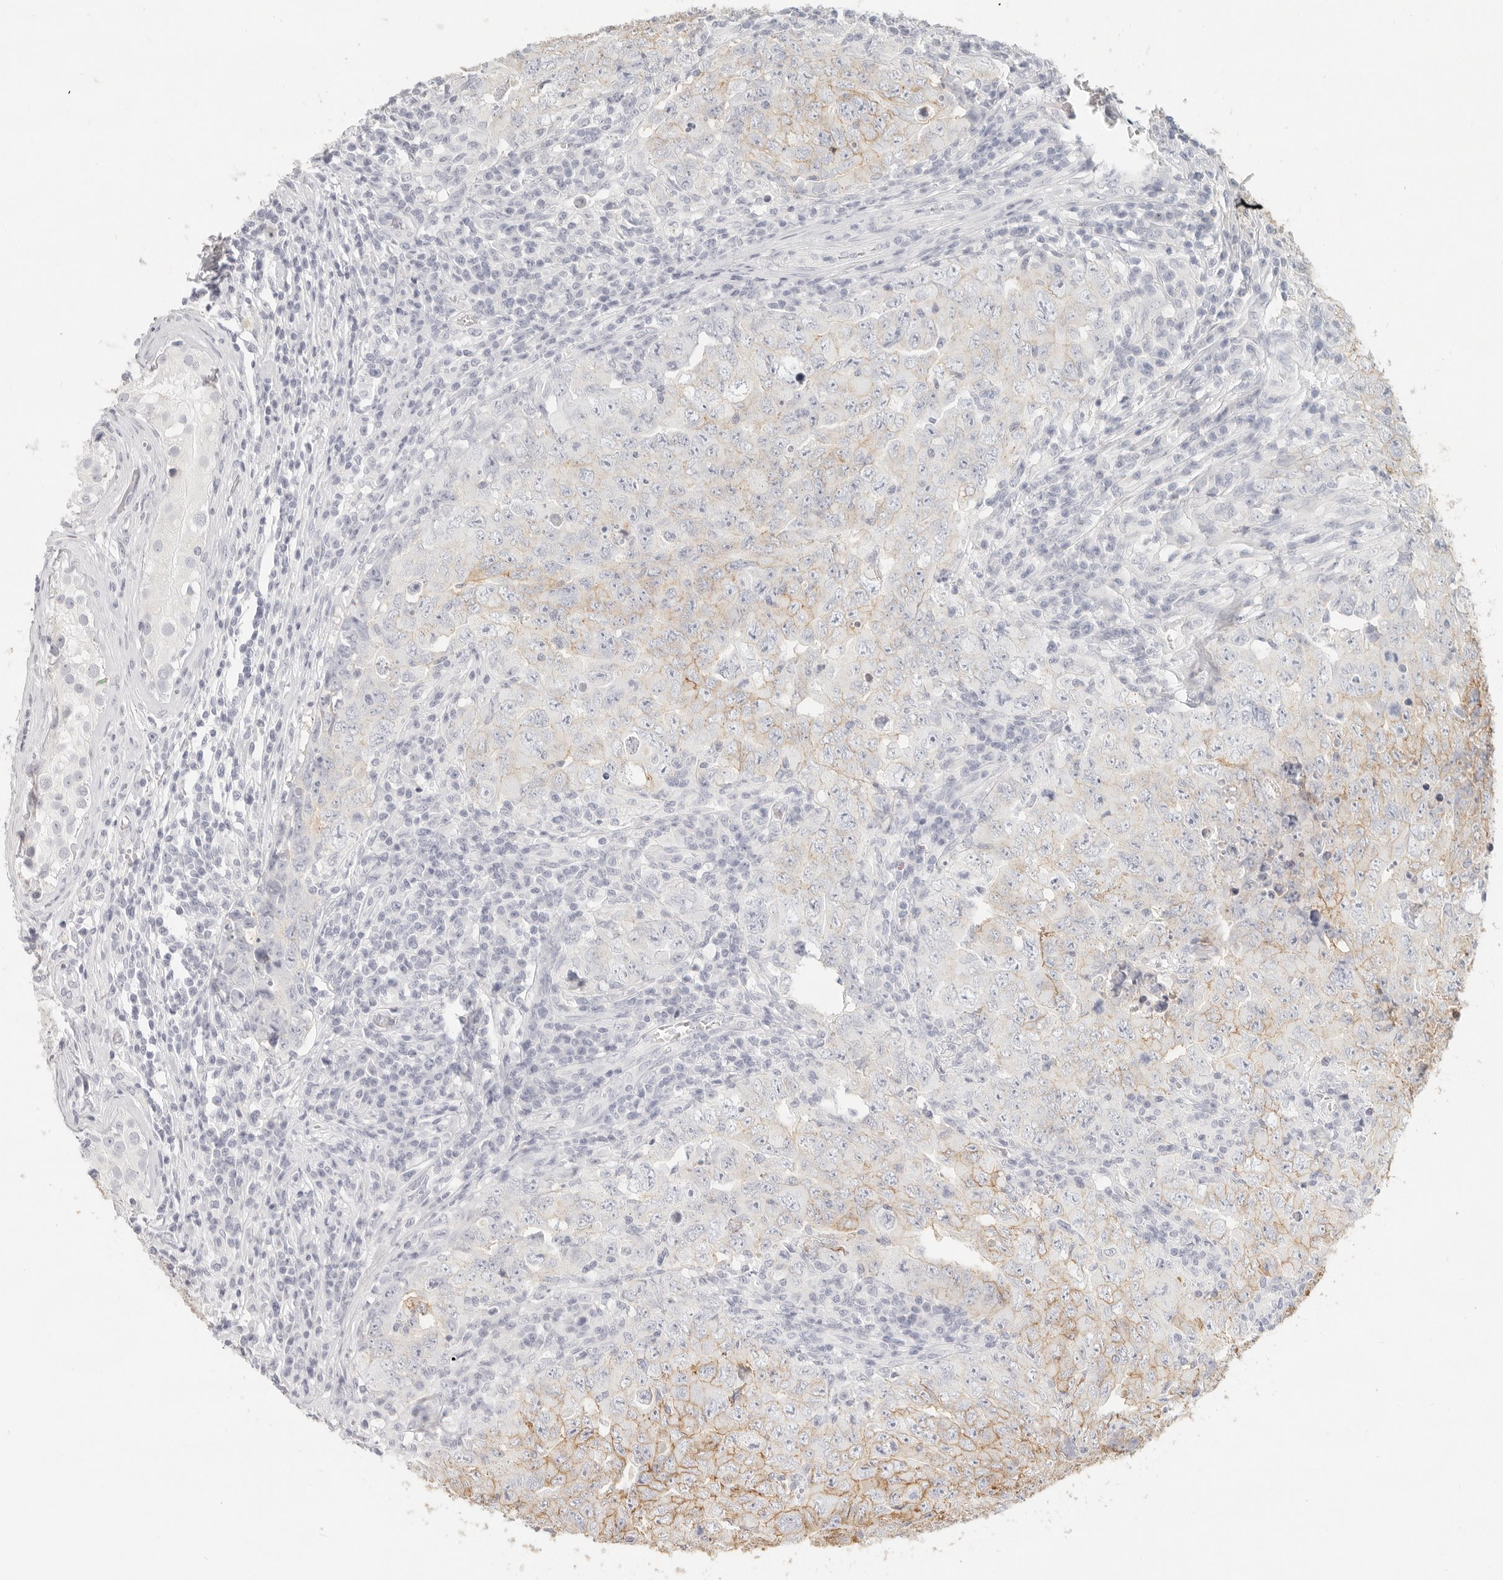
{"staining": {"intensity": "moderate", "quantity": "<25%", "location": "cytoplasmic/membranous"}, "tissue": "testis cancer", "cell_type": "Tumor cells", "image_type": "cancer", "snomed": [{"axis": "morphology", "description": "Carcinoma, Embryonal, NOS"}, {"axis": "topography", "description": "Testis"}], "caption": "Immunohistochemistry (IHC) photomicrograph of human testis cancer stained for a protein (brown), which shows low levels of moderate cytoplasmic/membranous expression in approximately <25% of tumor cells.", "gene": "EPCAM", "patient": {"sex": "male", "age": 26}}